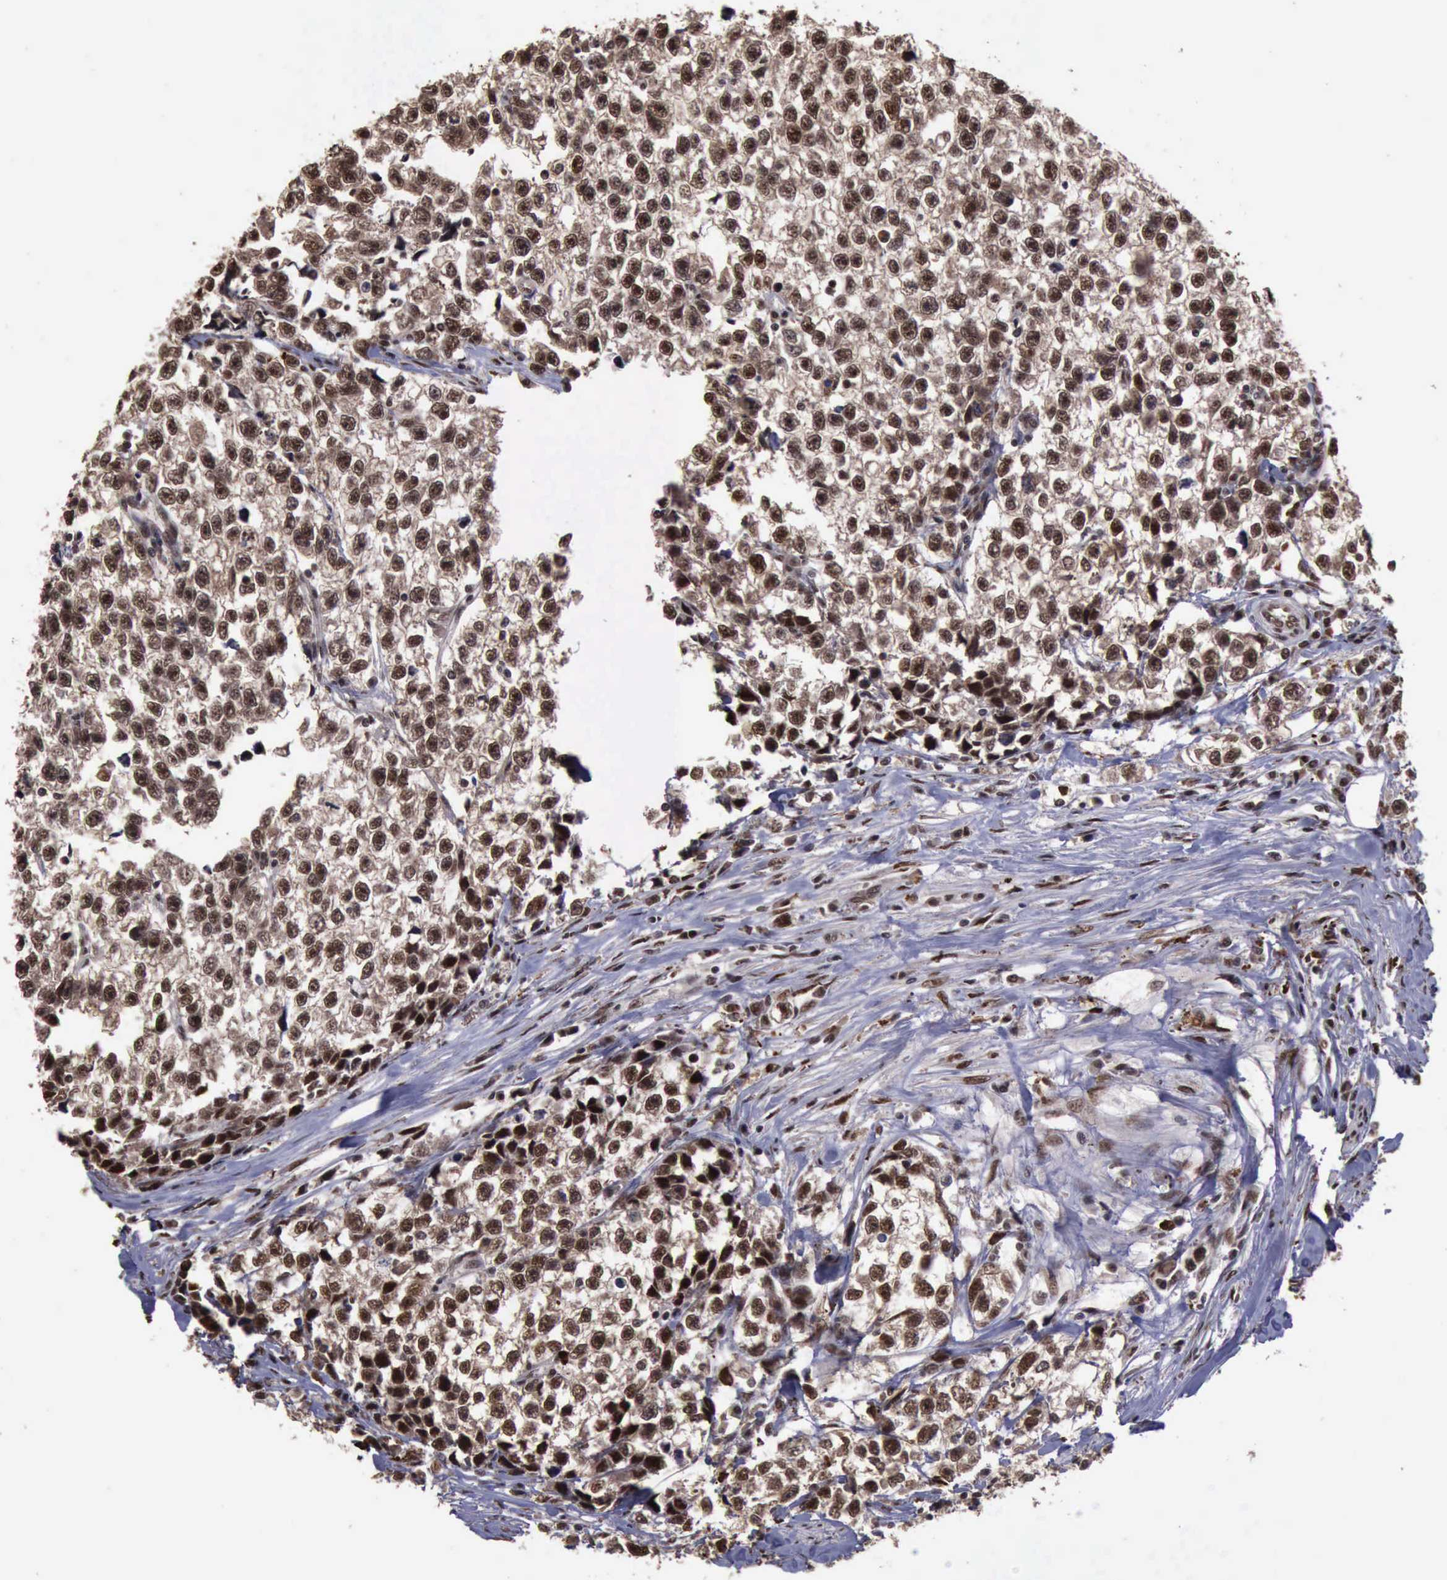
{"staining": {"intensity": "strong", "quantity": ">75%", "location": "cytoplasmic/membranous,nuclear"}, "tissue": "testis cancer", "cell_type": "Tumor cells", "image_type": "cancer", "snomed": [{"axis": "morphology", "description": "Seminoma, NOS"}, {"axis": "morphology", "description": "Carcinoma, Embryonal, NOS"}, {"axis": "topography", "description": "Testis"}], "caption": "A high-resolution image shows immunohistochemistry staining of testis cancer, which exhibits strong cytoplasmic/membranous and nuclear expression in about >75% of tumor cells. (IHC, brightfield microscopy, high magnification).", "gene": "TRMT2A", "patient": {"sex": "male", "age": 30}}